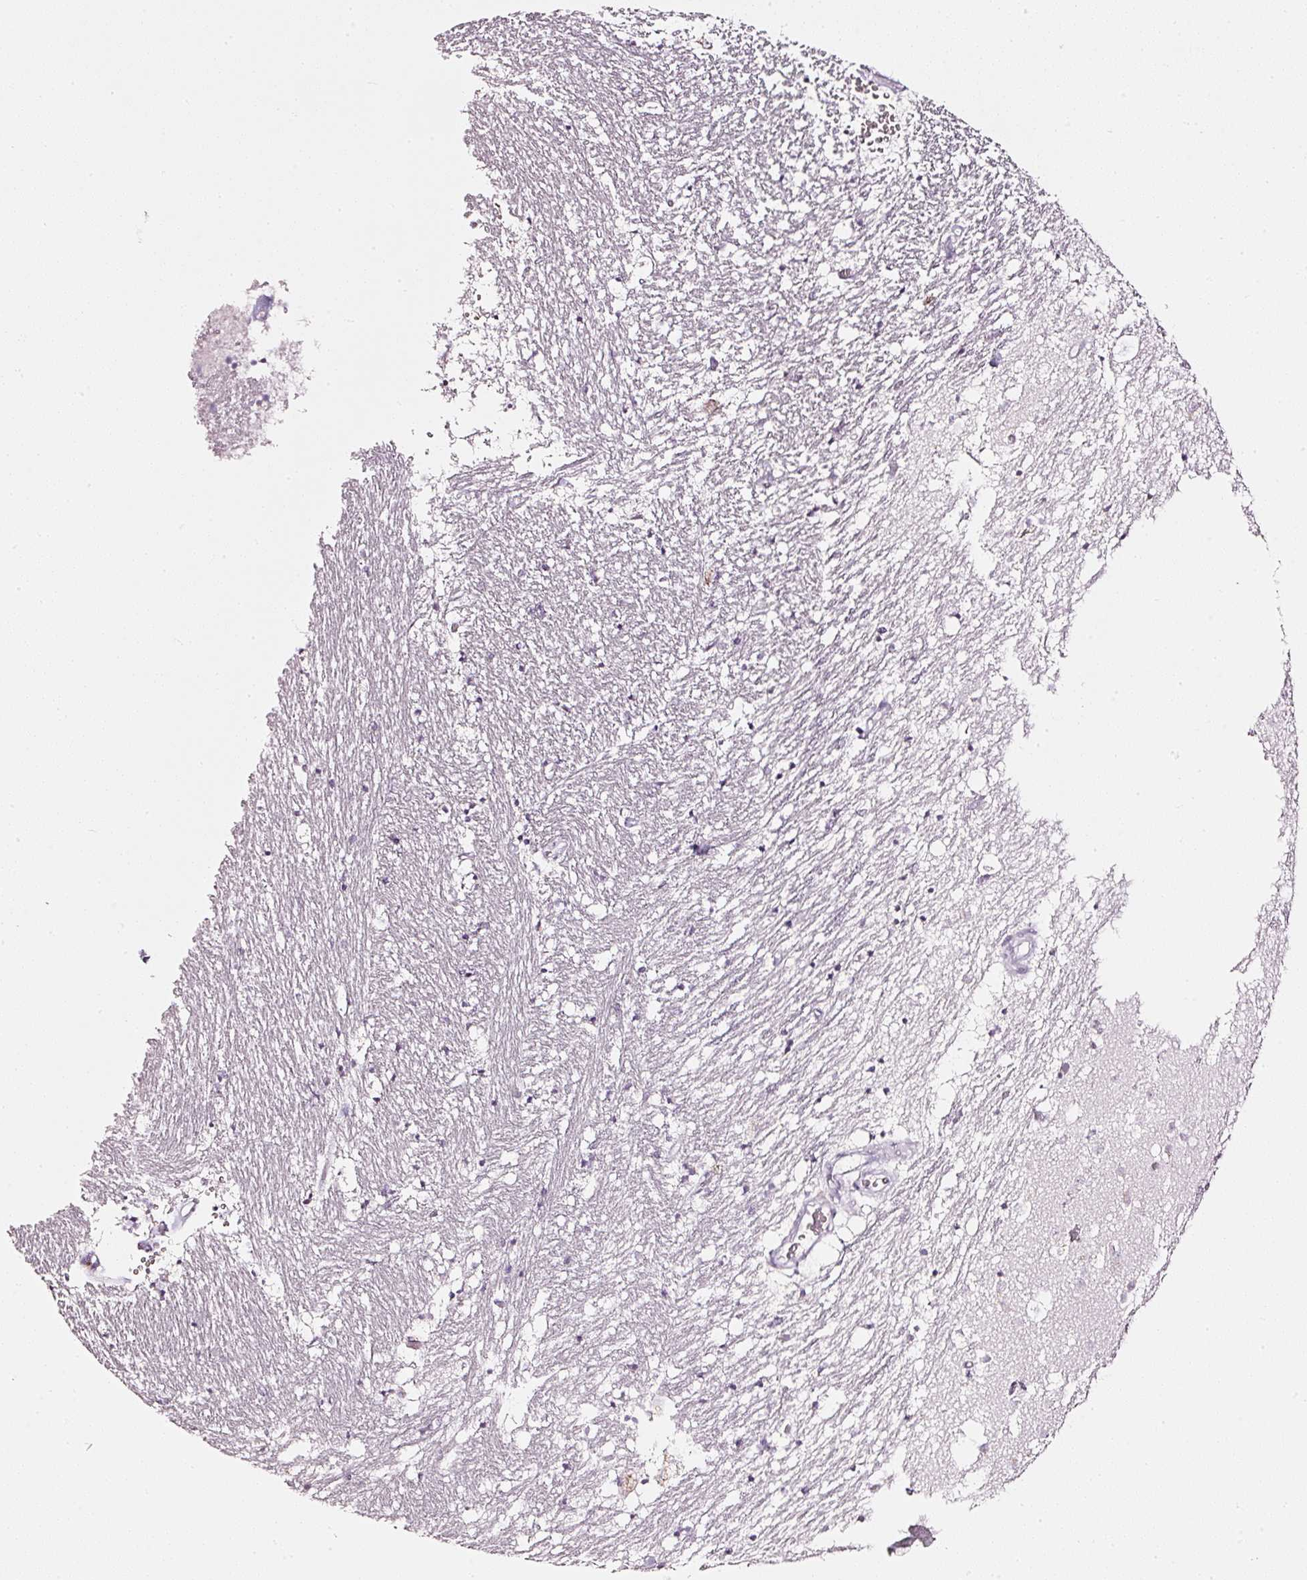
{"staining": {"intensity": "negative", "quantity": "none", "location": "none"}, "tissue": "caudate", "cell_type": "Glial cells", "image_type": "normal", "snomed": [{"axis": "morphology", "description": "Normal tissue, NOS"}, {"axis": "topography", "description": "Lateral ventricle wall"}], "caption": "This is an immunohistochemistry photomicrograph of unremarkable human caudate. There is no positivity in glial cells.", "gene": "SDF4", "patient": {"sex": "male", "age": 58}}